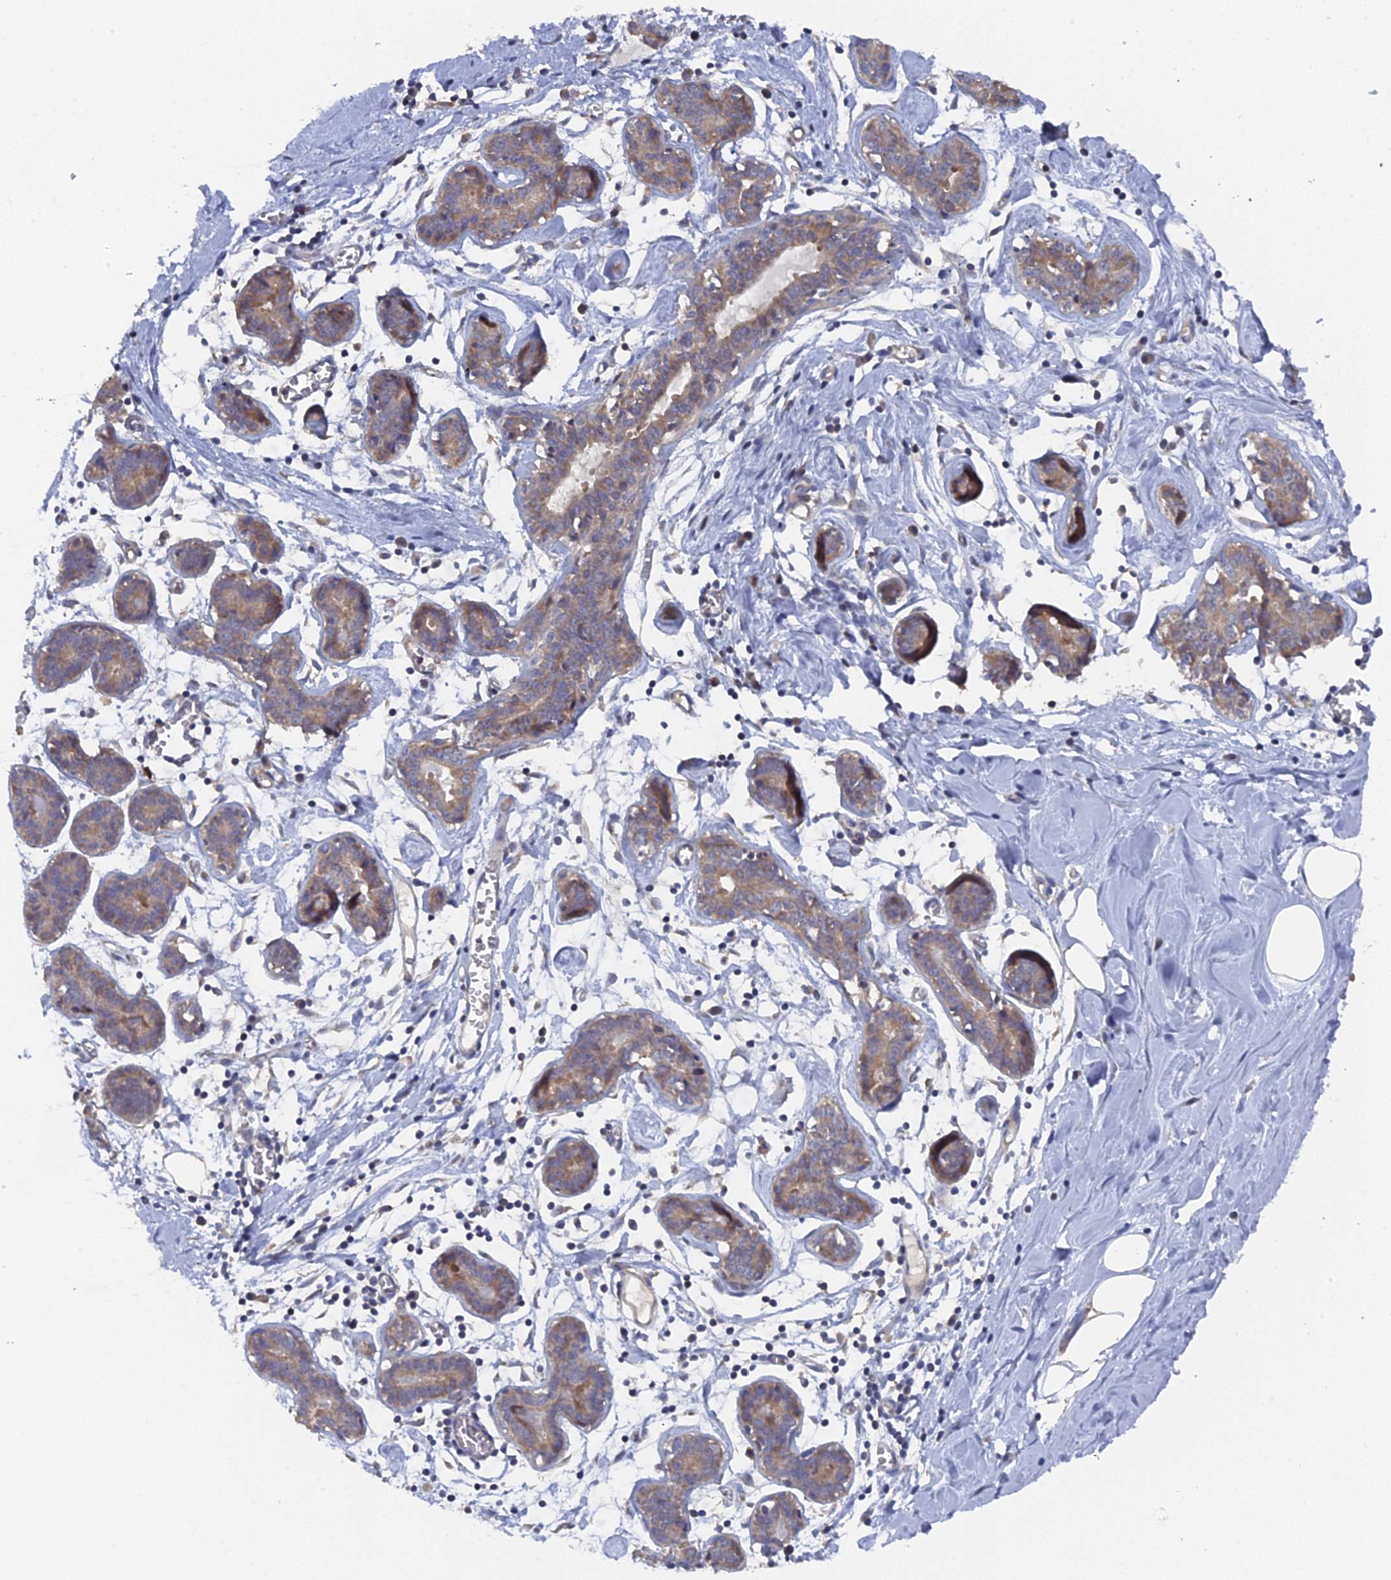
{"staining": {"intensity": "negative", "quantity": "none", "location": "none"}, "tissue": "breast", "cell_type": "Adipocytes", "image_type": "normal", "snomed": [{"axis": "morphology", "description": "Normal tissue, NOS"}, {"axis": "topography", "description": "Breast"}], "caption": "High power microscopy micrograph of an IHC image of normal breast, revealing no significant positivity in adipocytes.", "gene": "MIGA2", "patient": {"sex": "female", "age": 27}}